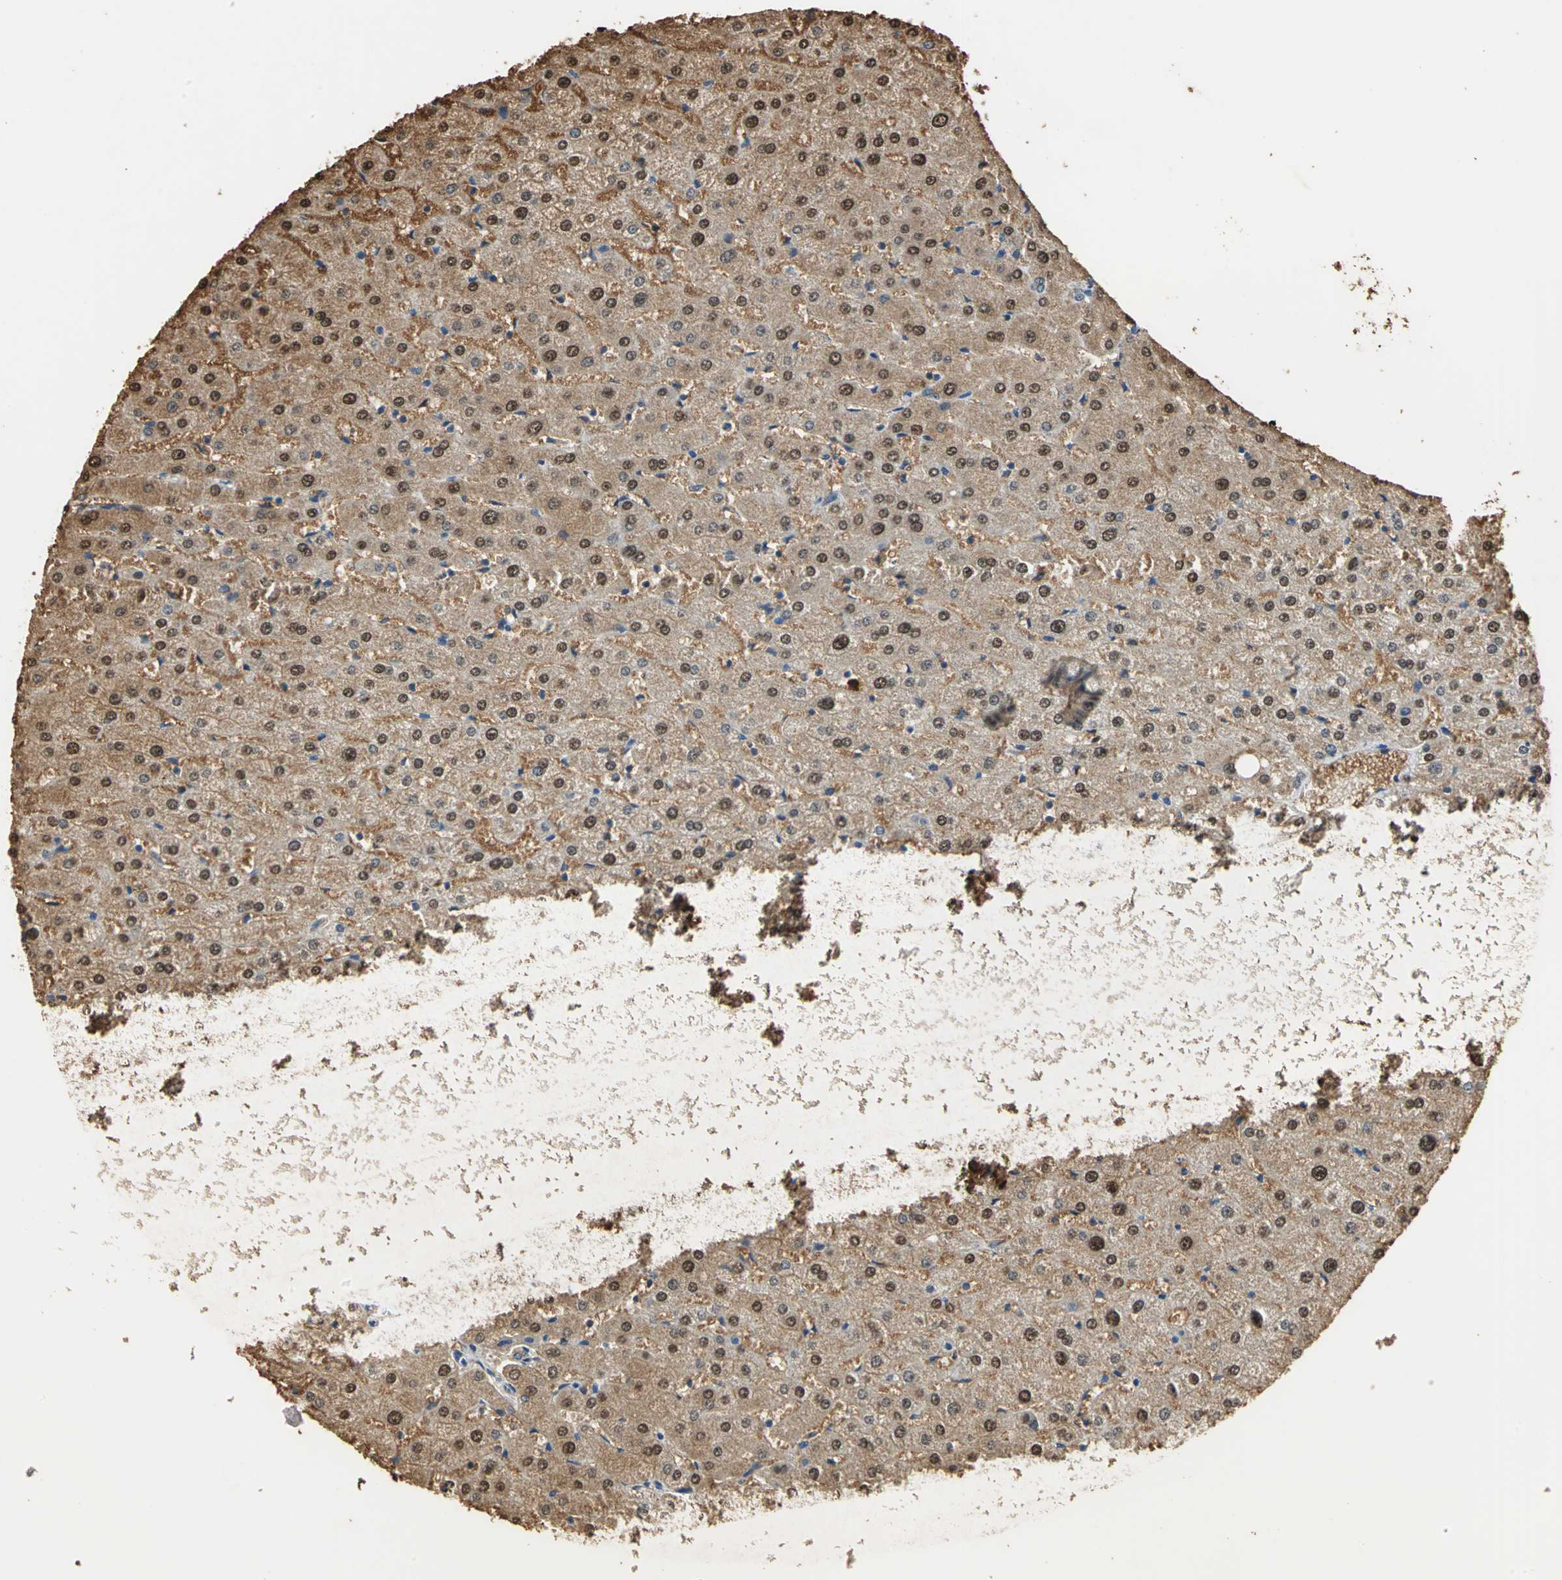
{"staining": {"intensity": "weak", "quantity": ">75%", "location": "cytoplasmic/membranous"}, "tissue": "liver", "cell_type": "Cholangiocytes", "image_type": "normal", "snomed": [{"axis": "morphology", "description": "Normal tissue, NOS"}, {"axis": "morphology", "description": "Fibrosis, NOS"}, {"axis": "topography", "description": "Liver"}], "caption": "Brown immunohistochemical staining in unremarkable human liver exhibits weak cytoplasmic/membranous positivity in about >75% of cholangiocytes. (DAB = brown stain, brightfield microscopy at high magnification).", "gene": "GAPDH", "patient": {"sex": "female", "age": 29}}